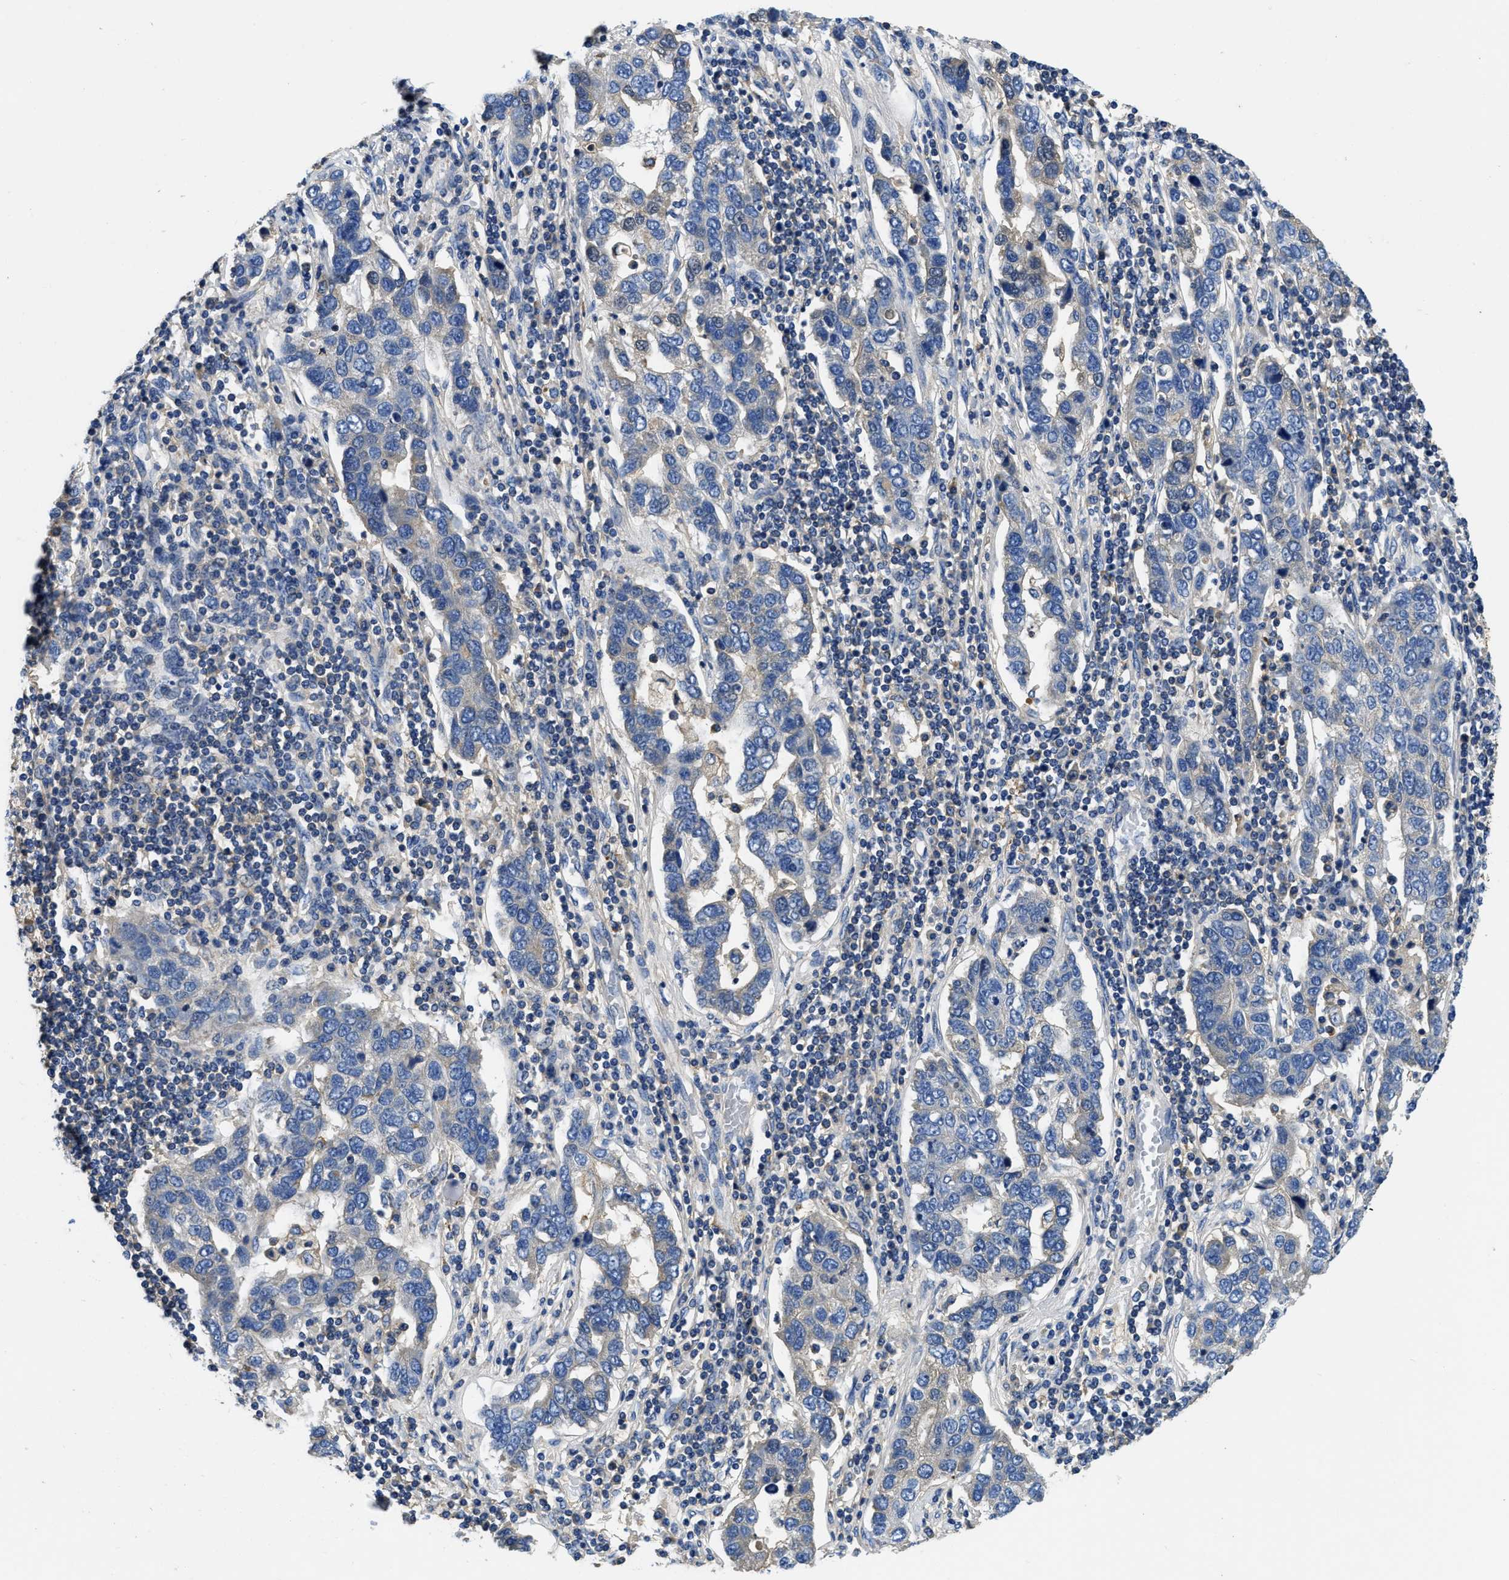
{"staining": {"intensity": "negative", "quantity": "none", "location": "none"}, "tissue": "pancreatic cancer", "cell_type": "Tumor cells", "image_type": "cancer", "snomed": [{"axis": "morphology", "description": "Adenocarcinoma, NOS"}, {"axis": "topography", "description": "Pancreas"}], "caption": "This photomicrograph is of adenocarcinoma (pancreatic) stained with IHC to label a protein in brown with the nuclei are counter-stained blue. There is no staining in tumor cells.", "gene": "STAT2", "patient": {"sex": "female", "age": 61}}